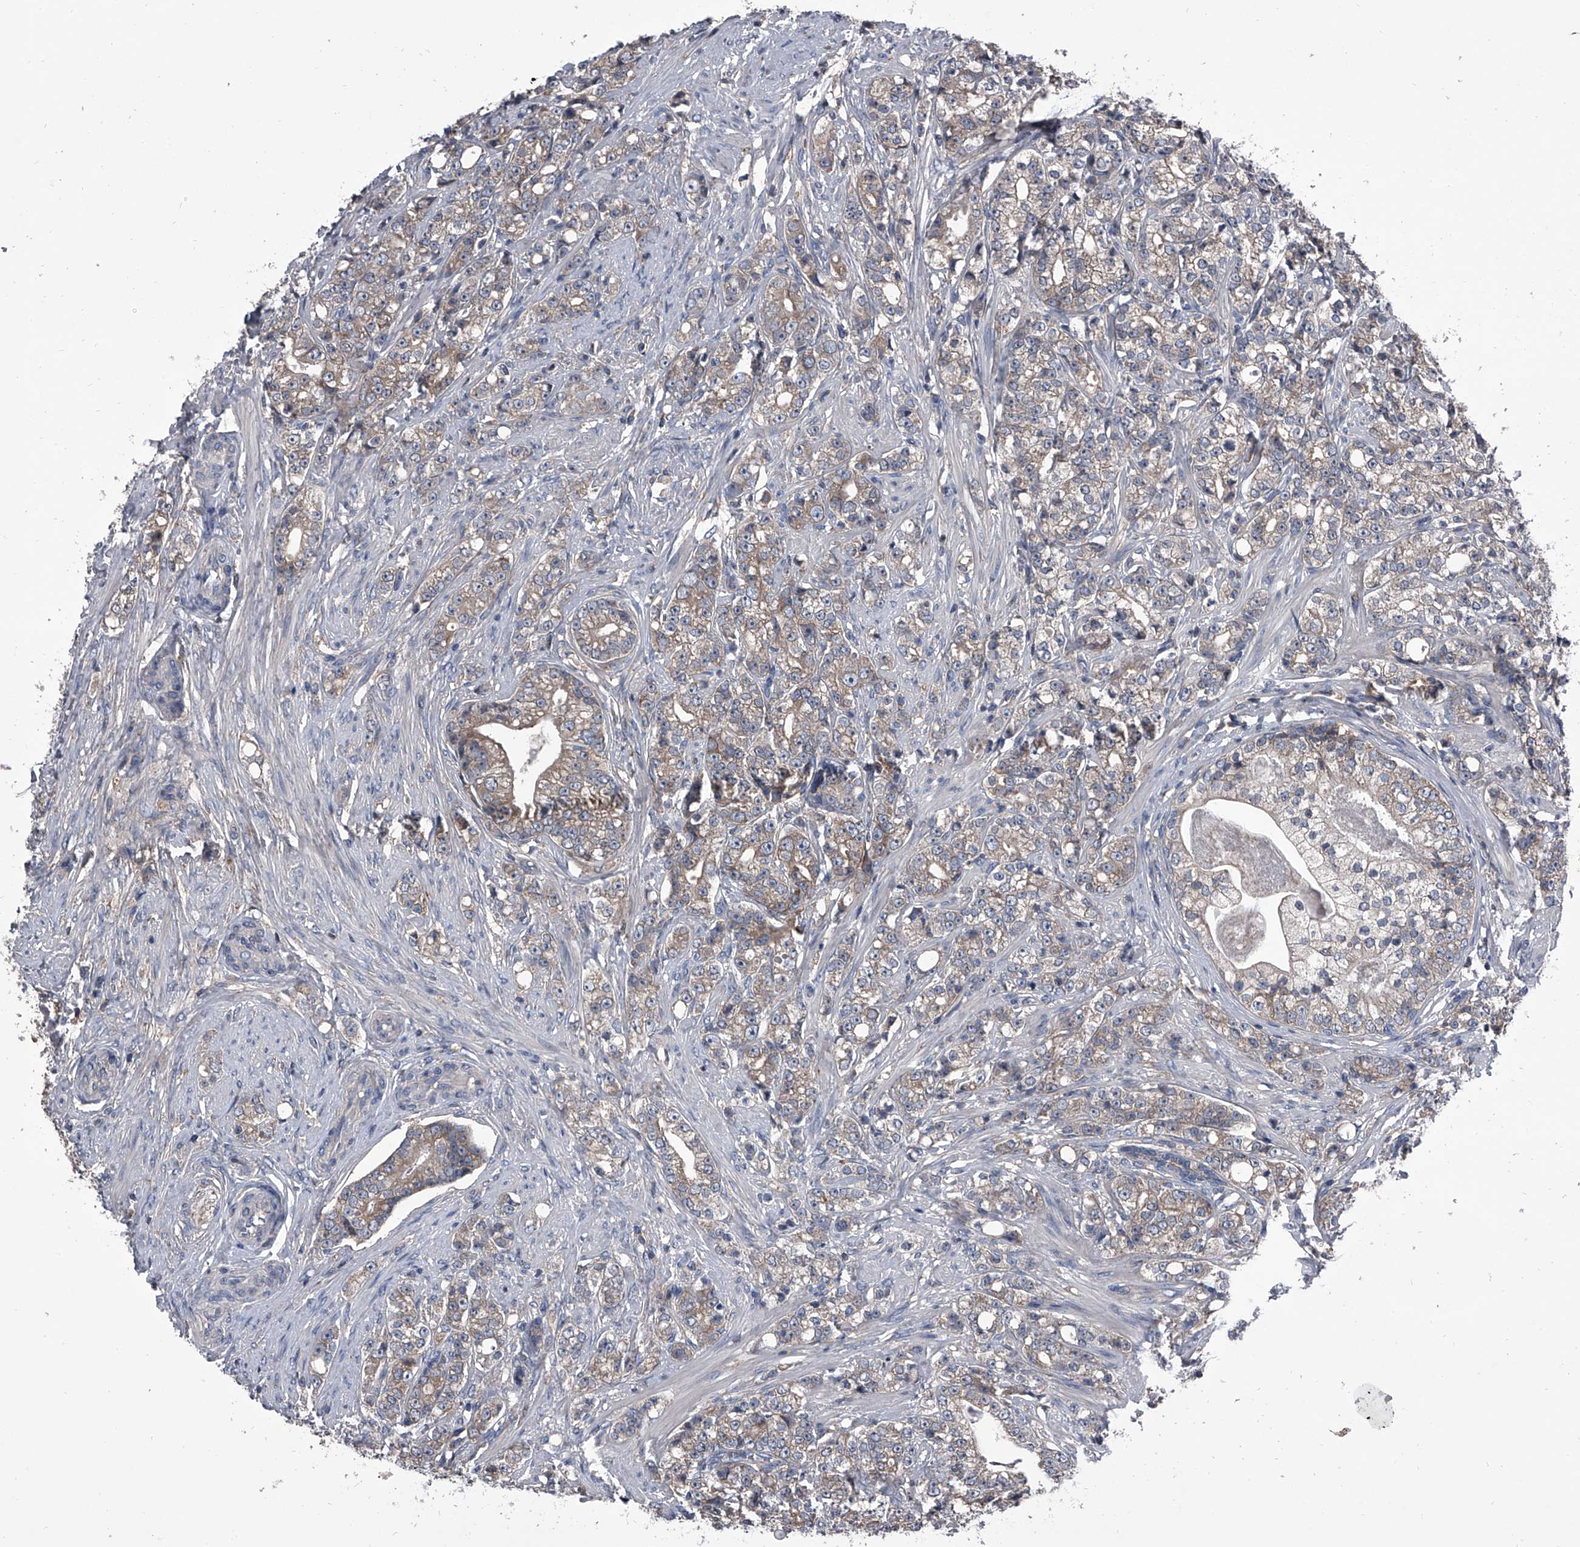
{"staining": {"intensity": "weak", "quantity": "25%-75%", "location": "cytoplasmic/membranous"}, "tissue": "prostate cancer", "cell_type": "Tumor cells", "image_type": "cancer", "snomed": [{"axis": "morphology", "description": "Adenocarcinoma, High grade"}, {"axis": "topography", "description": "Prostate"}], "caption": "Prostate cancer tissue exhibits weak cytoplasmic/membranous positivity in approximately 25%-75% of tumor cells", "gene": "PIP5K1A", "patient": {"sex": "male", "age": 69}}